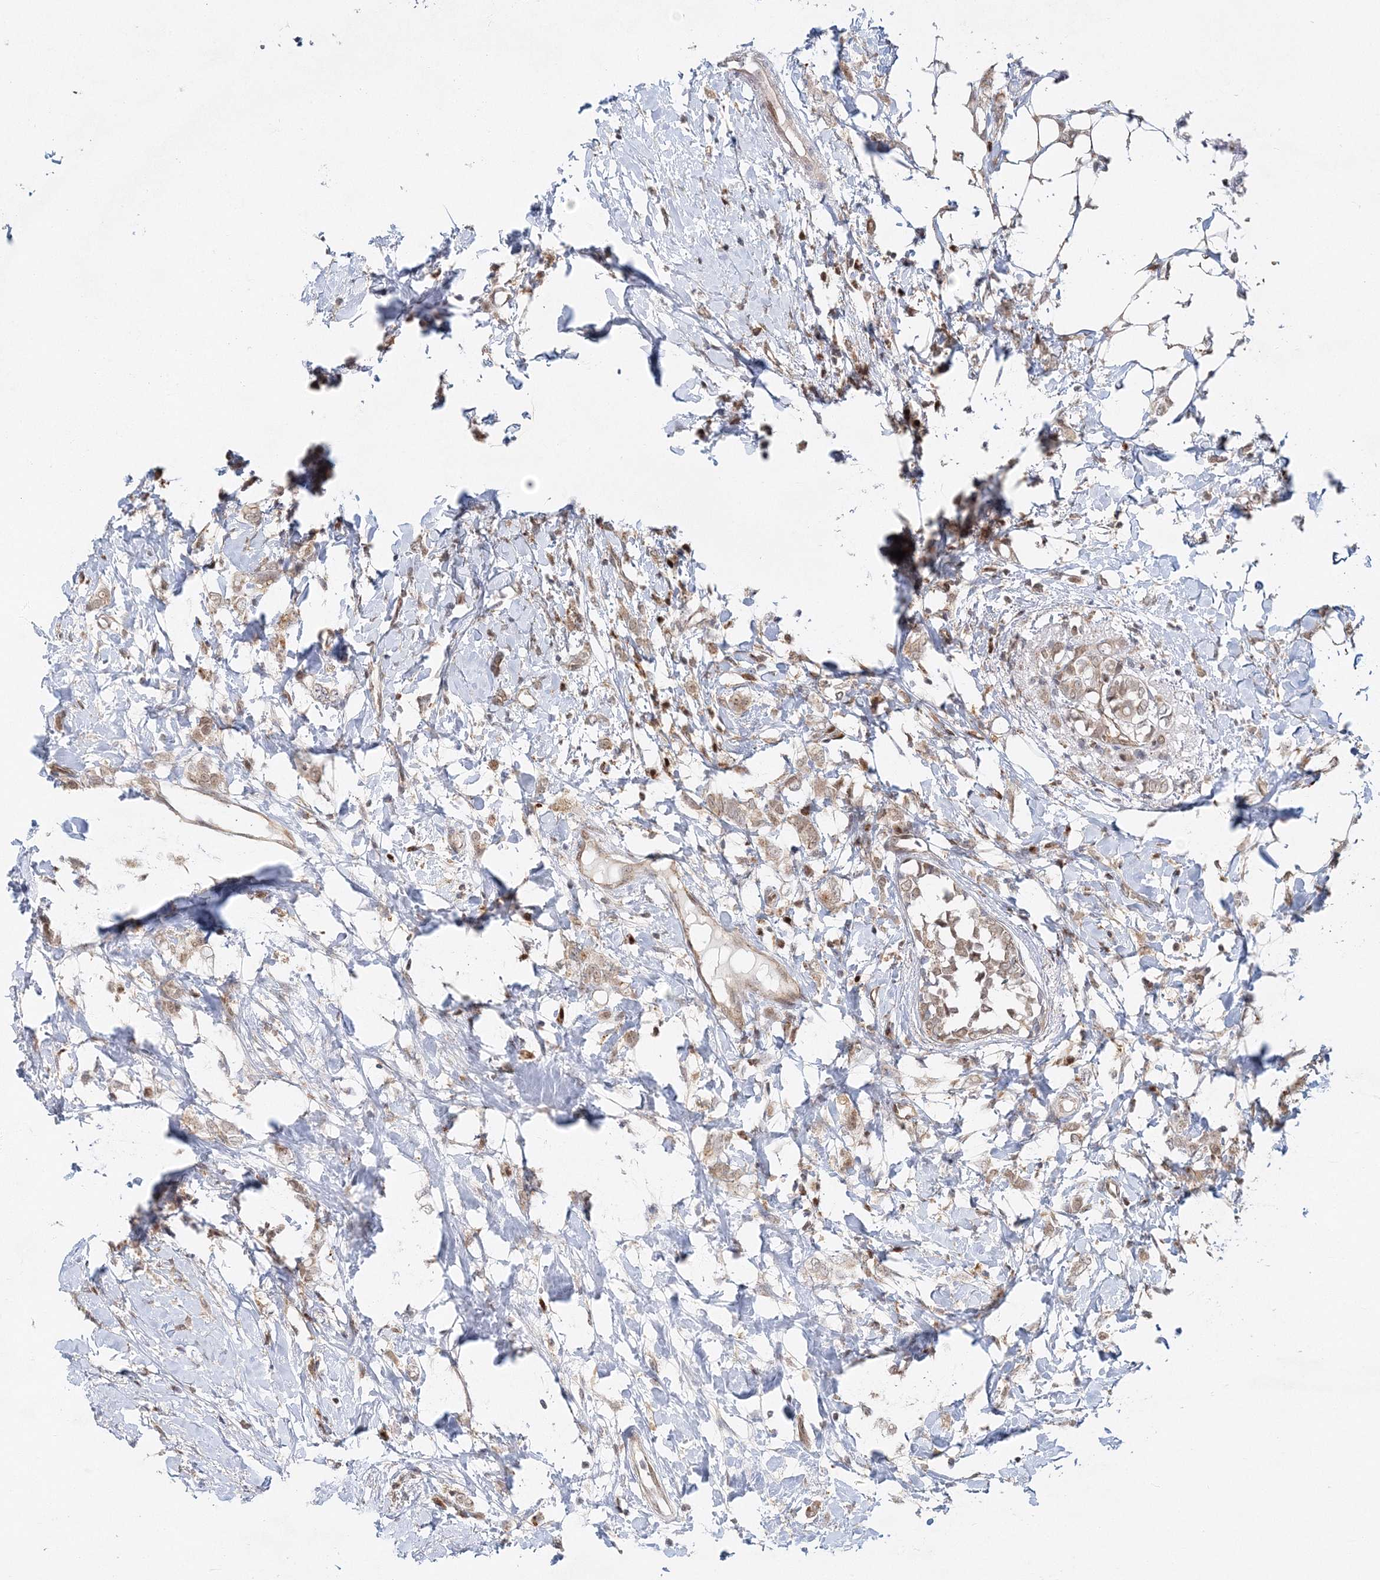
{"staining": {"intensity": "weak", "quantity": ">75%", "location": "cytoplasmic/membranous"}, "tissue": "breast cancer", "cell_type": "Tumor cells", "image_type": "cancer", "snomed": [{"axis": "morphology", "description": "Normal tissue, NOS"}, {"axis": "morphology", "description": "Lobular carcinoma"}, {"axis": "topography", "description": "Breast"}], "caption": "Tumor cells exhibit weak cytoplasmic/membranous expression in about >75% of cells in breast cancer.", "gene": "RAB11FIP2", "patient": {"sex": "female", "age": 47}}